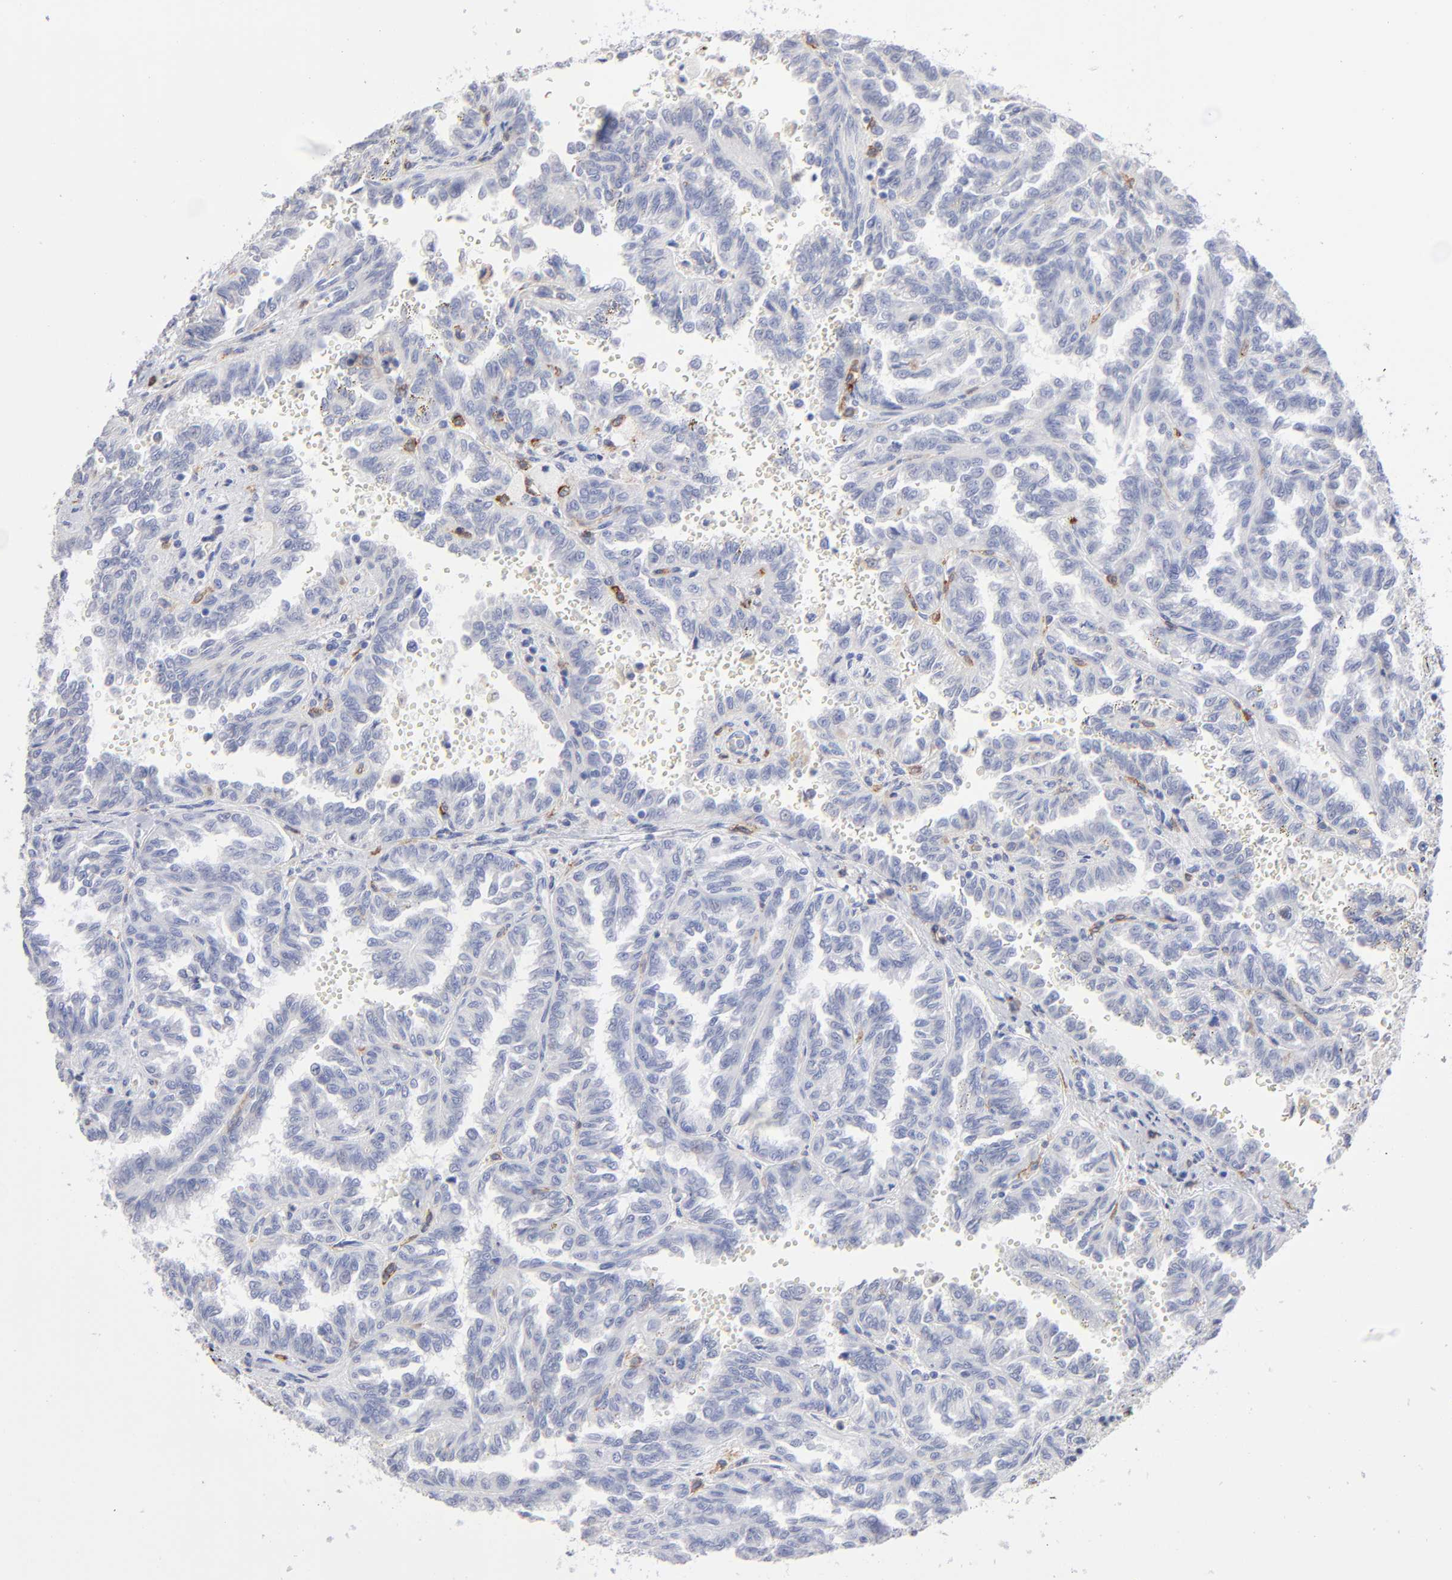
{"staining": {"intensity": "negative", "quantity": "none", "location": "none"}, "tissue": "renal cancer", "cell_type": "Tumor cells", "image_type": "cancer", "snomed": [{"axis": "morphology", "description": "Inflammation, NOS"}, {"axis": "morphology", "description": "Adenocarcinoma, NOS"}, {"axis": "topography", "description": "Kidney"}], "caption": "Immunohistochemical staining of human renal cancer (adenocarcinoma) reveals no significant positivity in tumor cells. (DAB immunohistochemistry with hematoxylin counter stain).", "gene": "LAT2", "patient": {"sex": "male", "age": 68}}